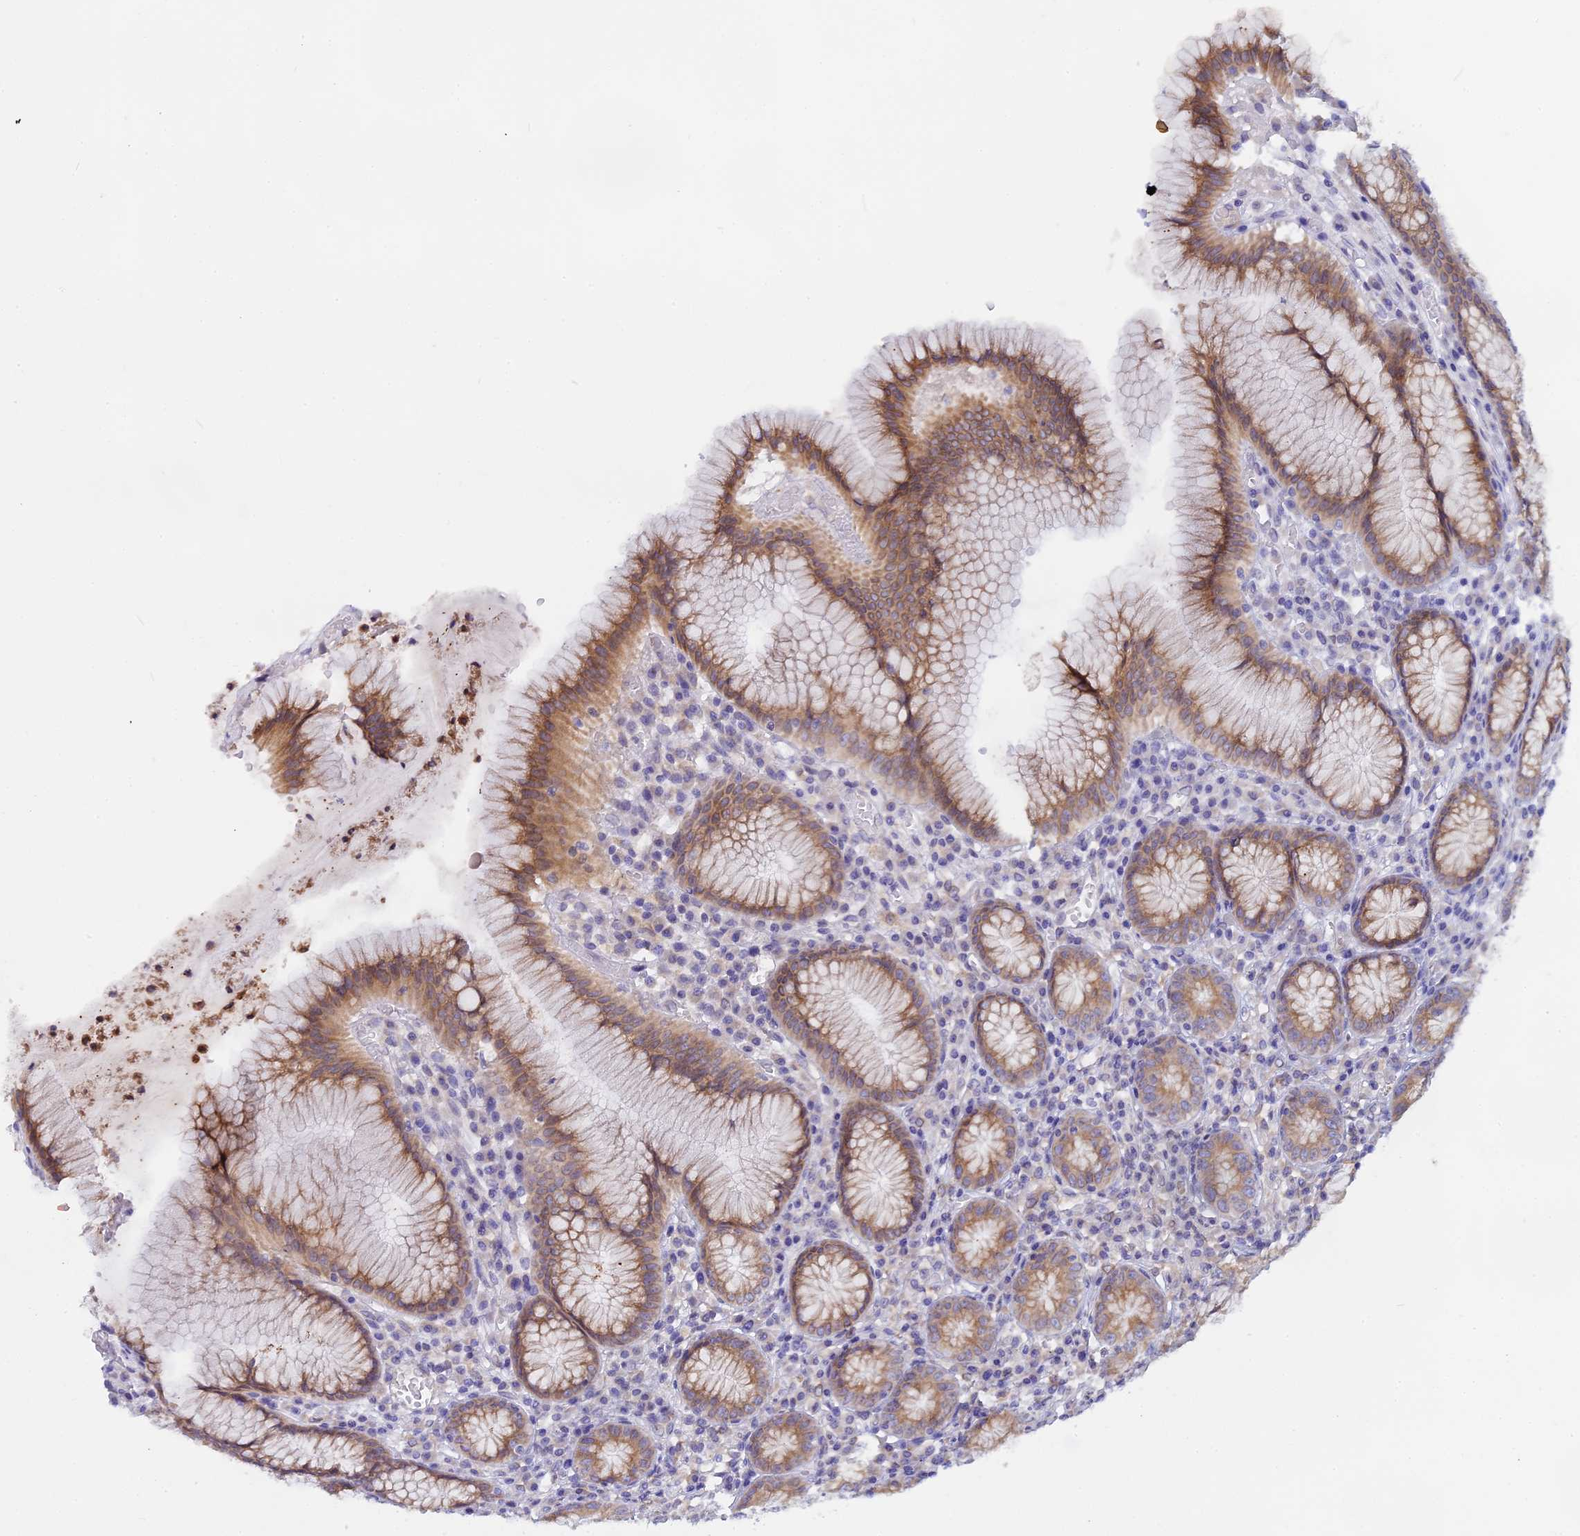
{"staining": {"intensity": "moderate", "quantity": ">75%", "location": "cytoplasmic/membranous"}, "tissue": "stomach", "cell_type": "Glandular cells", "image_type": "normal", "snomed": [{"axis": "morphology", "description": "Normal tissue, NOS"}, {"axis": "topography", "description": "Stomach"}], "caption": "IHC of benign stomach demonstrates medium levels of moderate cytoplasmic/membranous expression in about >75% of glandular cells.", "gene": "TLCD1", "patient": {"sex": "male", "age": 55}}